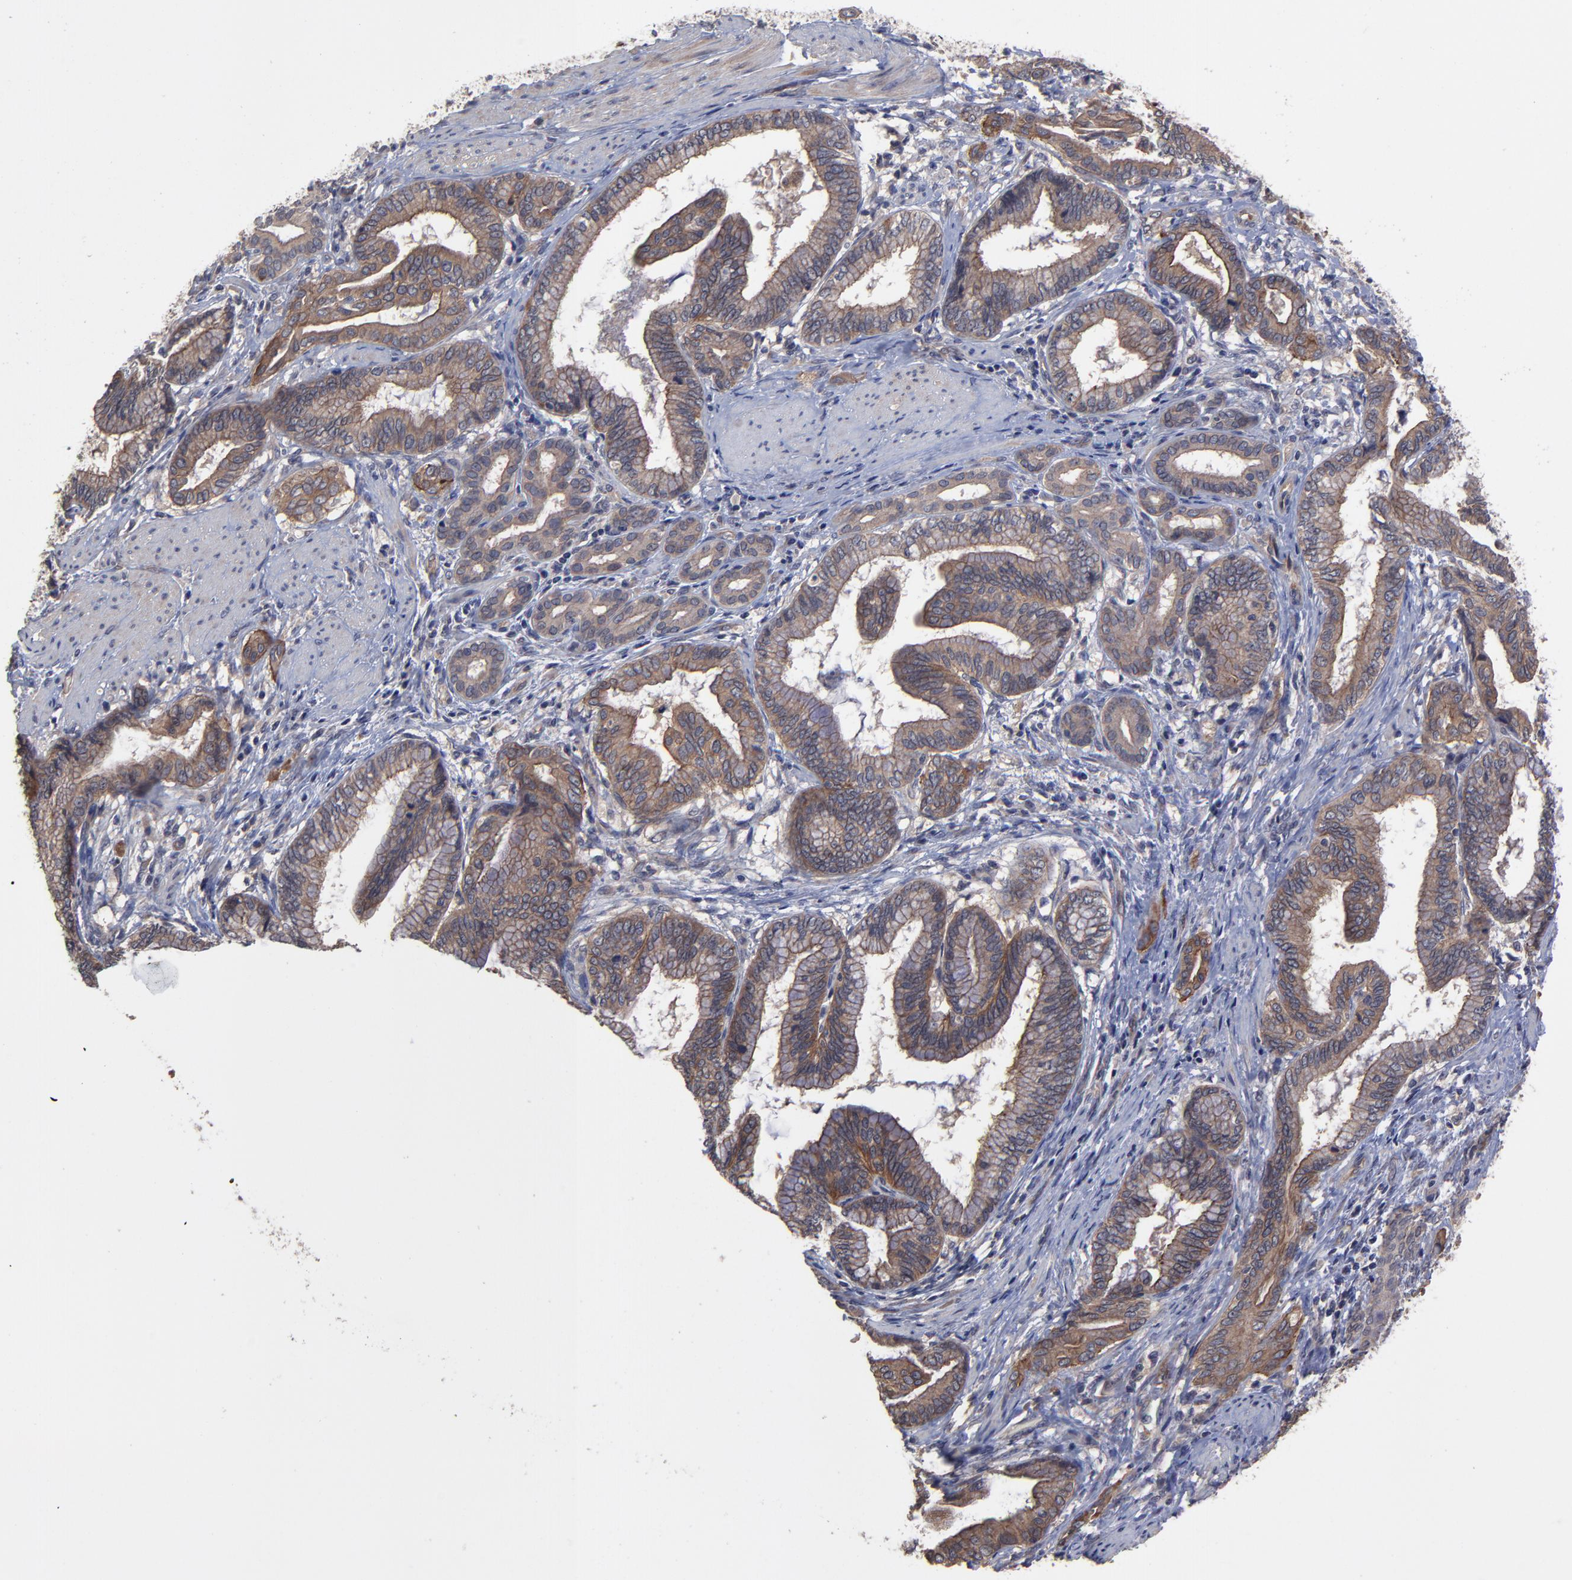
{"staining": {"intensity": "strong", "quantity": ">75%", "location": "cytoplasmic/membranous"}, "tissue": "pancreatic cancer", "cell_type": "Tumor cells", "image_type": "cancer", "snomed": [{"axis": "morphology", "description": "Adenocarcinoma, NOS"}, {"axis": "topography", "description": "Pancreas"}], "caption": "Immunohistochemistry image of neoplastic tissue: pancreatic cancer (adenocarcinoma) stained using immunohistochemistry (IHC) exhibits high levels of strong protein expression localized specifically in the cytoplasmic/membranous of tumor cells, appearing as a cytoplasmic/membranous brown color.", "gene": "ZNF780B", "patient": {"sex": "female", "age": 64}}